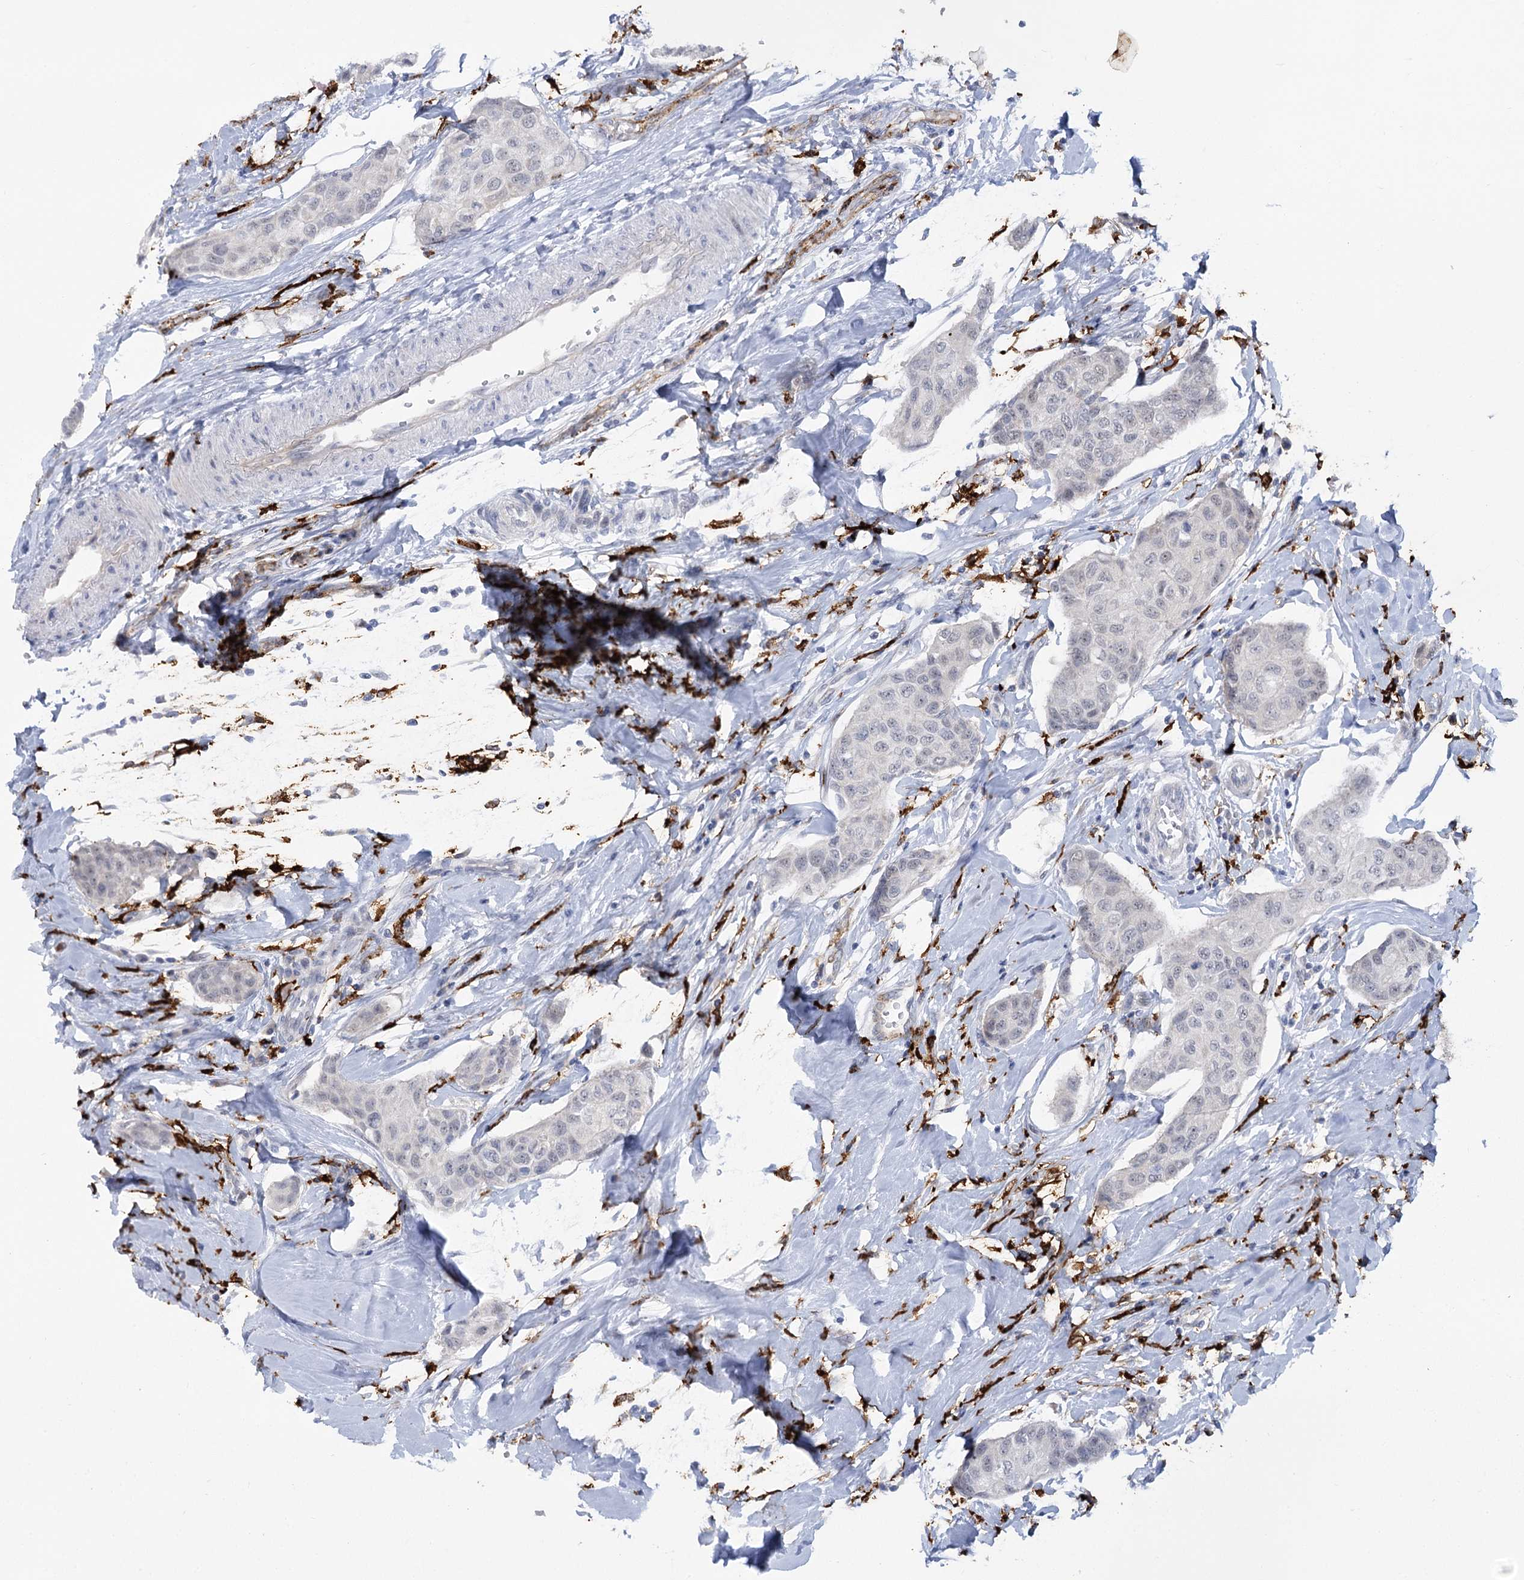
{"staining": {"intensity": "negative", "quantity": "none", "location": "none"}, "tissue": "breast cancer", "cell_type": "Tumor cells", "image_type": "cancer", "snomed": [{"axis": "morphology", "description": "Duct carcinoma"}, {"axis": "topography", "description": "Breast"}], "caption": "The photomicrograph exhibits no significant positivity in tumor cells of breast cancer (intraductal carcinoma).", "gene": "PIWIL4", "patient": {"sex": "female", "age": 80}}